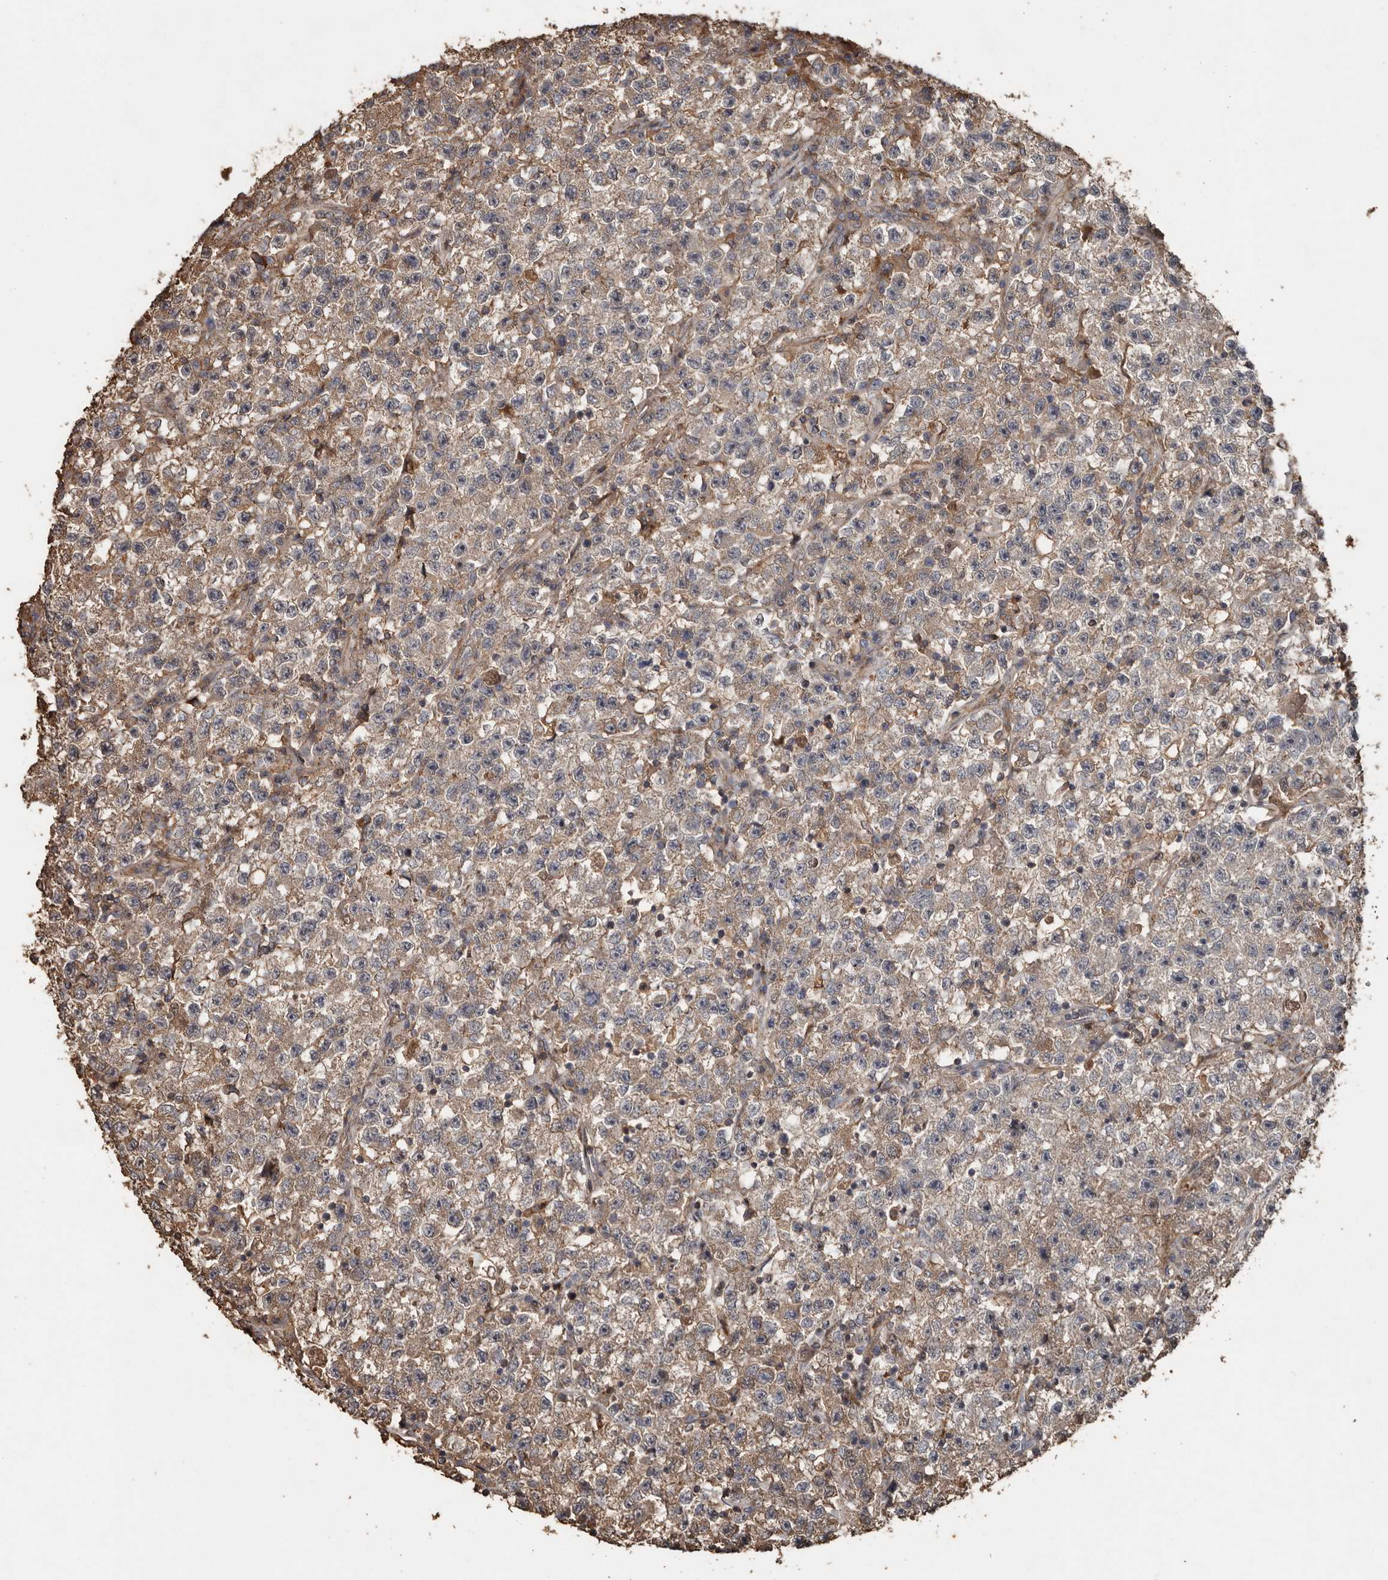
{"staining": {"intensity": "weak", "quantity": ">75%", "location": "cytoplasmic/membranous"}, "tissue": "testis cancer", "cell_type": "Tumor cells", "image_type": "cancer", "snomed": [{"axis": "morphology", "description": "Seminoma, NOS"}, {"axis": "topography", "description": "Testis"}], "caption": "The image displays staining of seminoma (testis), revealing weak cytoplasmic/membranous protein expression (brown color) within tumor cells.", "gene": "RANBP17", "patient": {"sex": "male", "age": 22}}